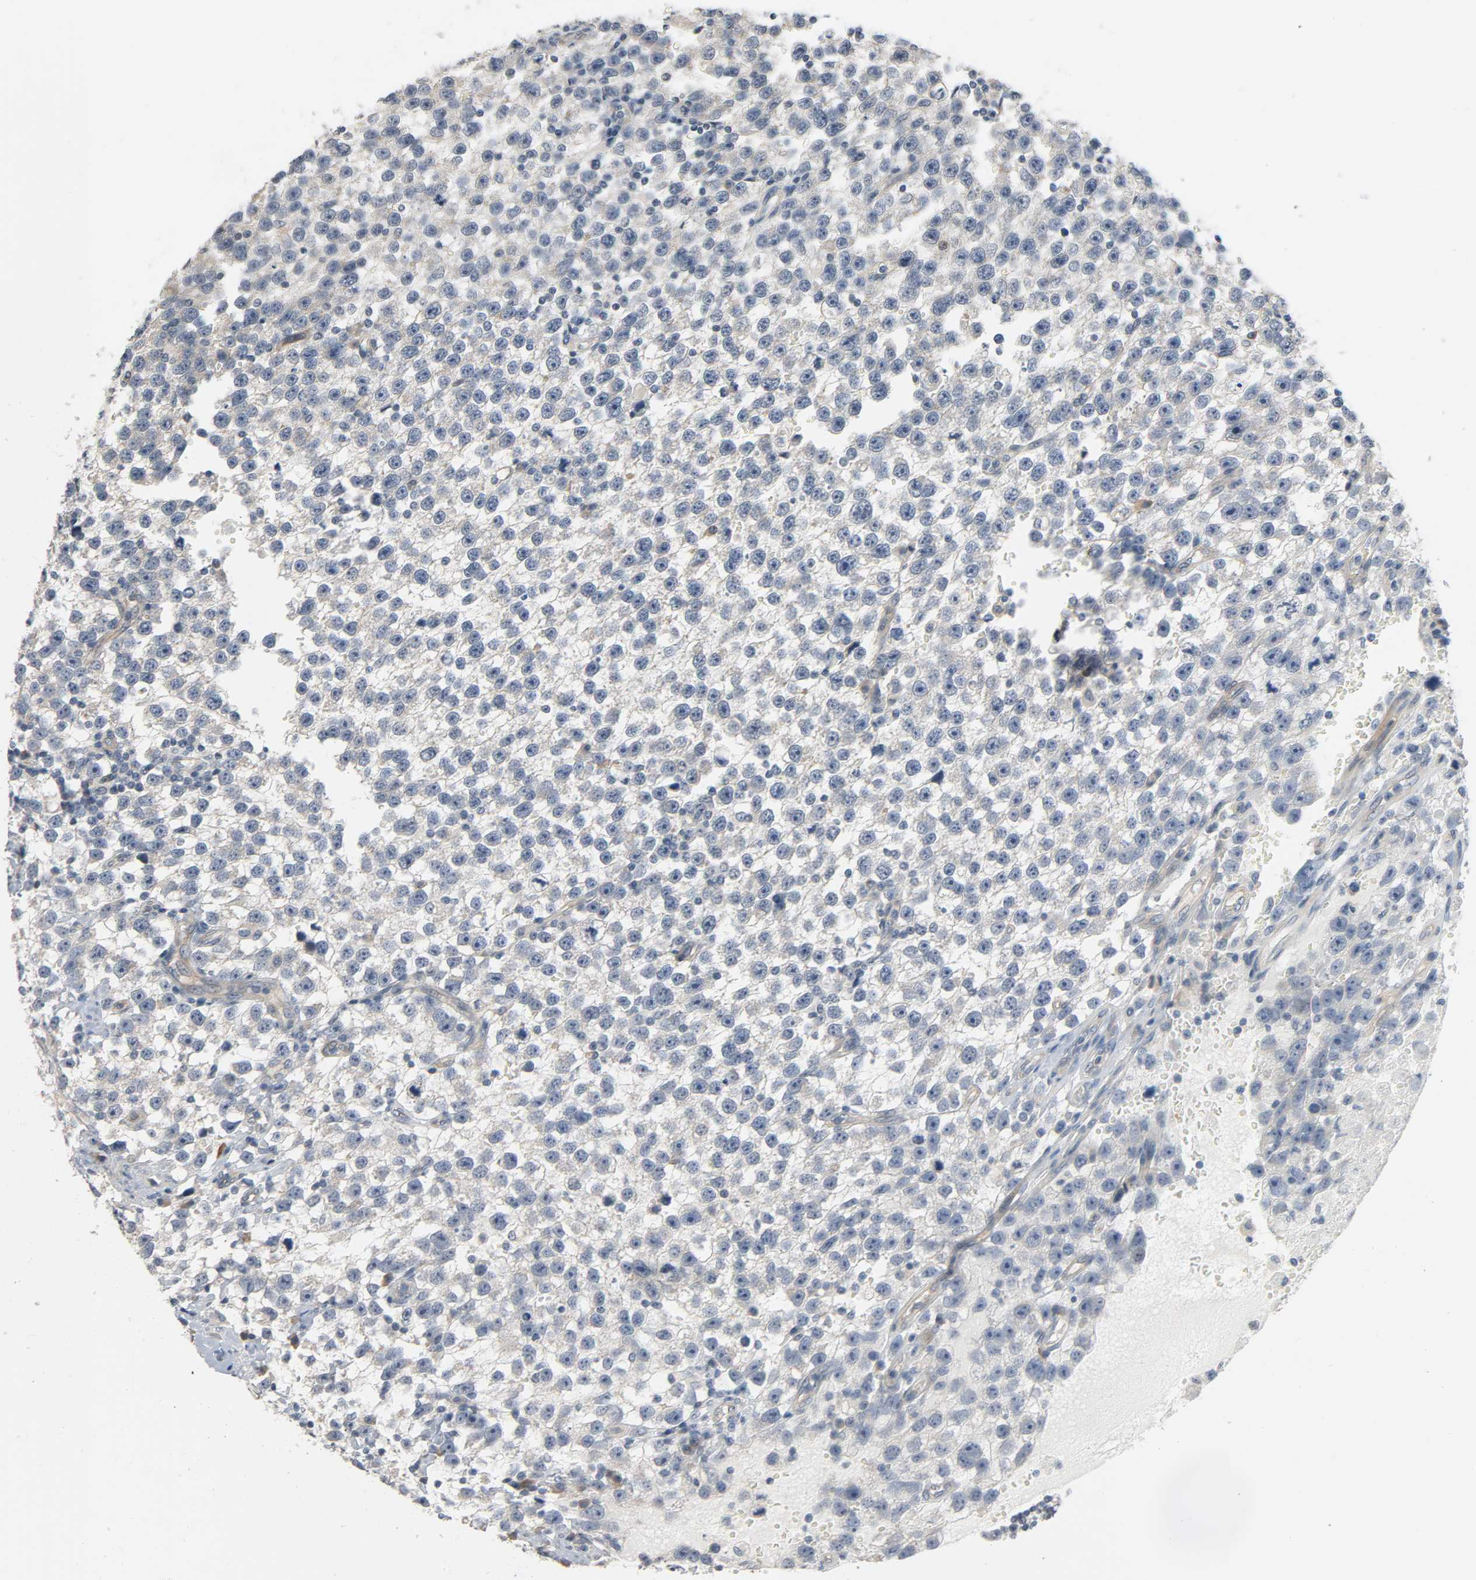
{"staining": {"intensity": "negative", "quantity": "none", "location": "none"}, "tissue": "testis cancer", "cell_type": "Tumor cells", "image_type": "cancer", "snomed": [{"axis": "morphology", "description": "Seminoma, NOS"}, {"axis": "topography", "description": "Testis"}], "caption": "This image is of testis cancer (seminoma) stained with immunohistochemistry (IHC) to label a protein in brown with the nuclei are counter-stained blue. There is no expression in tumor cells.", "gene": "LIMCH1", "patient": {"sex": "male", "age": 33}}